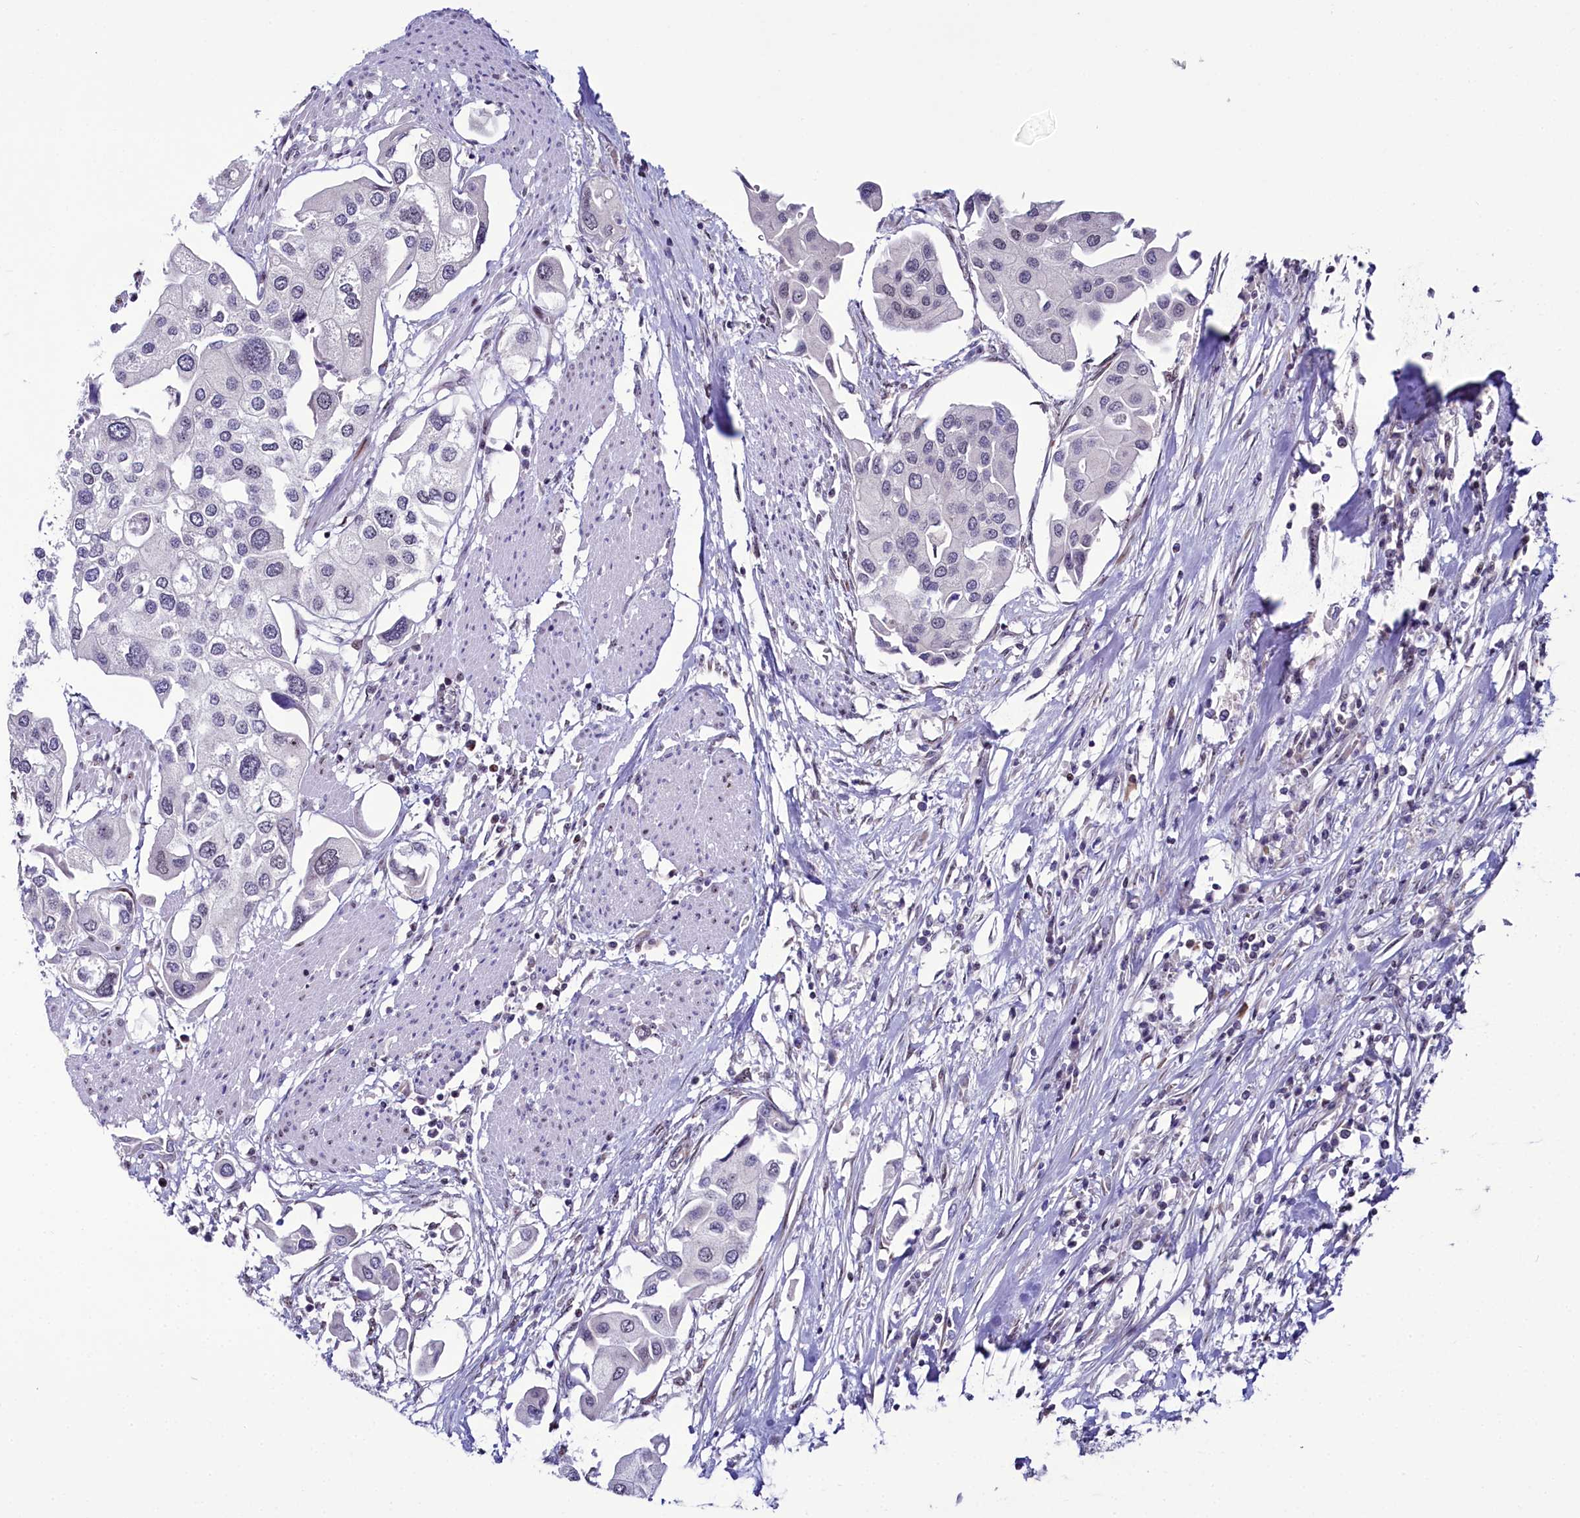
{"staining": {"intensity": "negative", "quantity": "none", "location": "none"}, "tissue": "urothelial cancer", "cell_type": "Tumor cells", "image_type": "cancer", "snomed": [{"axis": "morphology", "description": "Urothelial carcinoma, High grade"}, {"axis": "topography", "description": "Urinary bladder"}], "caption": "Tumor cells are negative for brown protein staining in urothelial cancer. Brightfield microscopy of immunohistochemistry stained with DAB (brown) and hematoxylin (blue), captured at high magnification.", "gene": "TCOF1", "patient": {"sex": "male", "age": 64}}